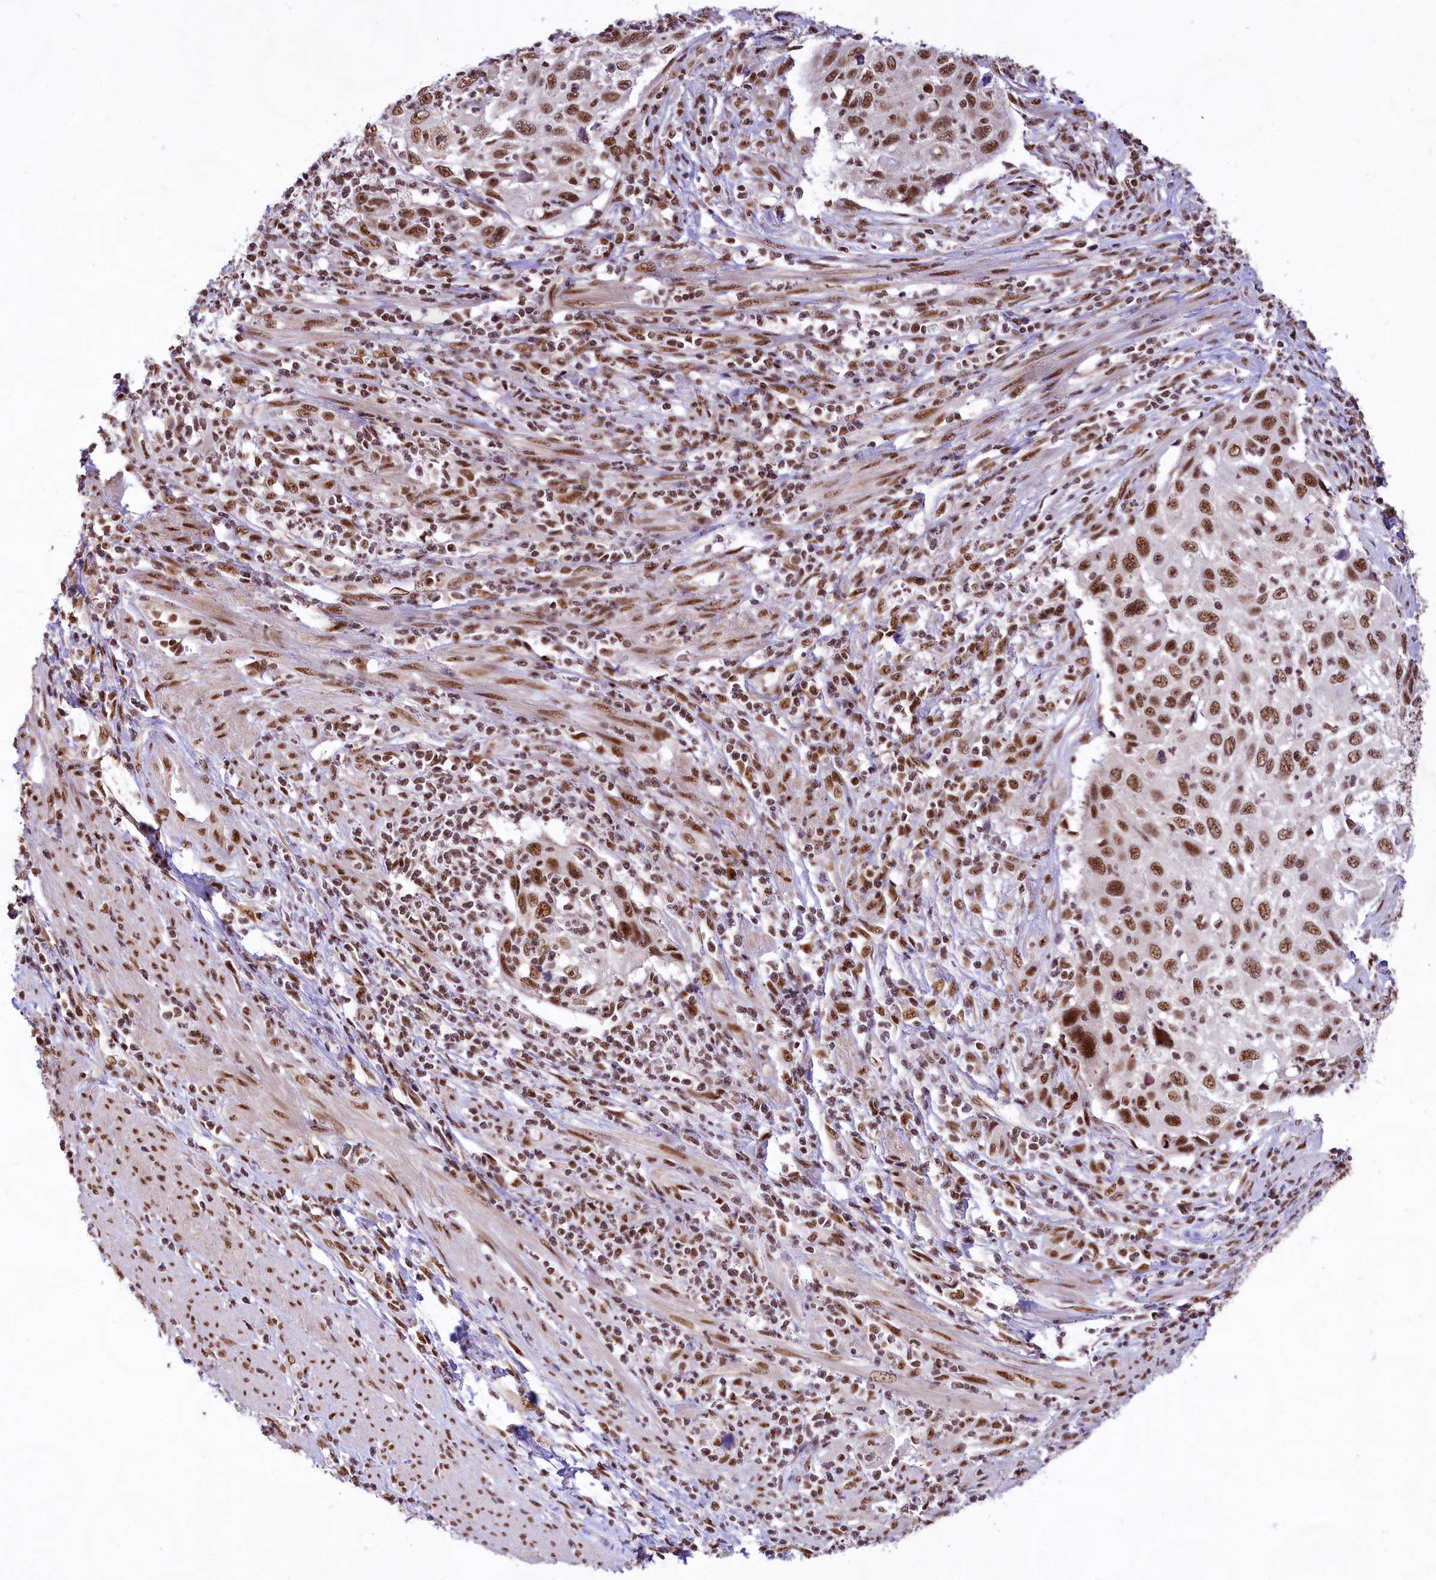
{"staining": {"intensity": "moderate", "quantity": ">75%", "location": "nuclear"}, "tissue": "cervical cancer", "cell_type": "Tumor cells", "image_type": "cancer", "snomed": [{"axis": "morphology", "description": "Squamous cell carcinoma, NOS"}, {"axis": "topography", "description": "Cervix"}], "caption": "Immunohistochemistry micrograph of neoplastic tissue: human squamous cell carcinoma (cervical) stained using IHC displays medium levels of moderate protein expression localized specifically in the nuclear of tumor cells, appearing as a nuclear brown color.", "gene": "HIRA", "patient": {"sex": "female", "age": 70}}